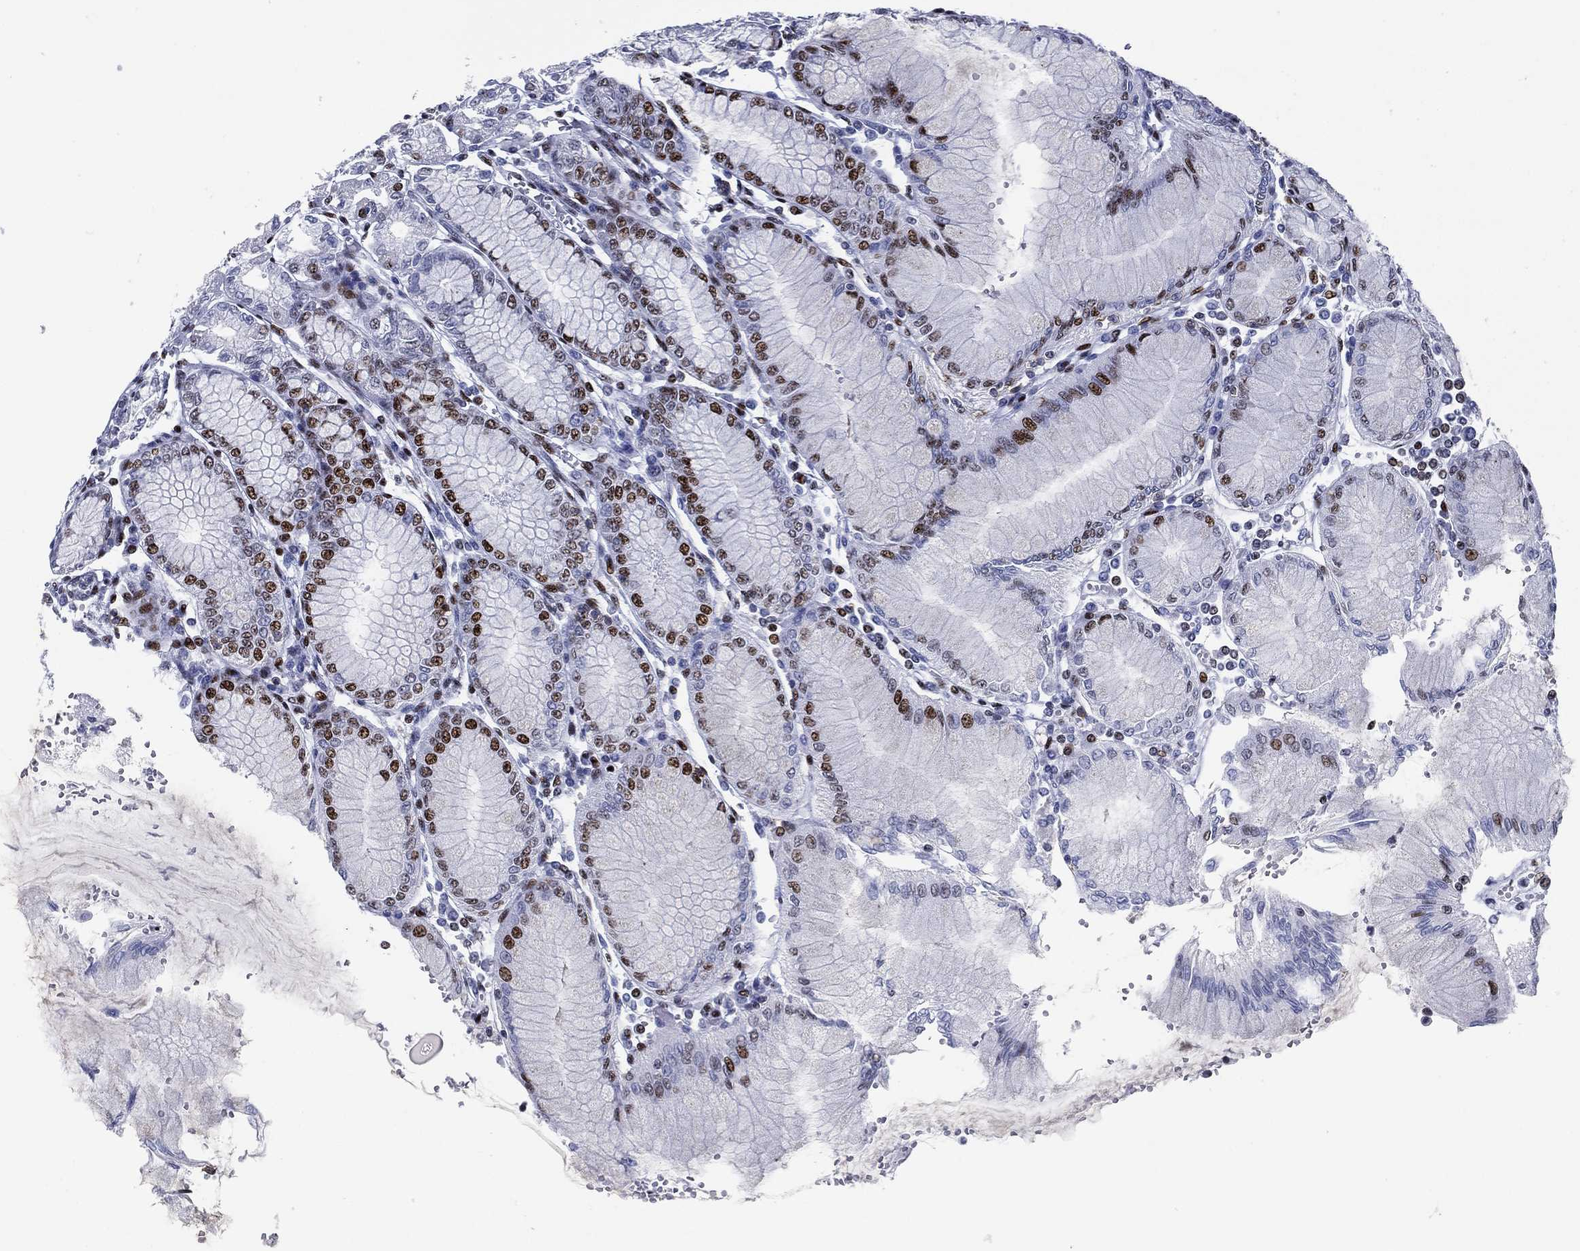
{"staining": {"intensity": "strong", "quantity": "25%-75%", "location": "nuclear"}, "tissue": "stomach", "cell_type": "Glandular cells", "image_type": "normal", "snomed": [{"axis": "morphology", "description": "Normal tissue, NOS"}, {"axis": "topography", "description": "Skeletal muscle"}, {"axis": "topography", "description": "Stomach"}], "caption": "A brown stain shows strong nuclear positivity of a protein in glandular cells of normal stomach.", "gene": "CYB561D2", "patient": {"sex": "female", "age": 57}}